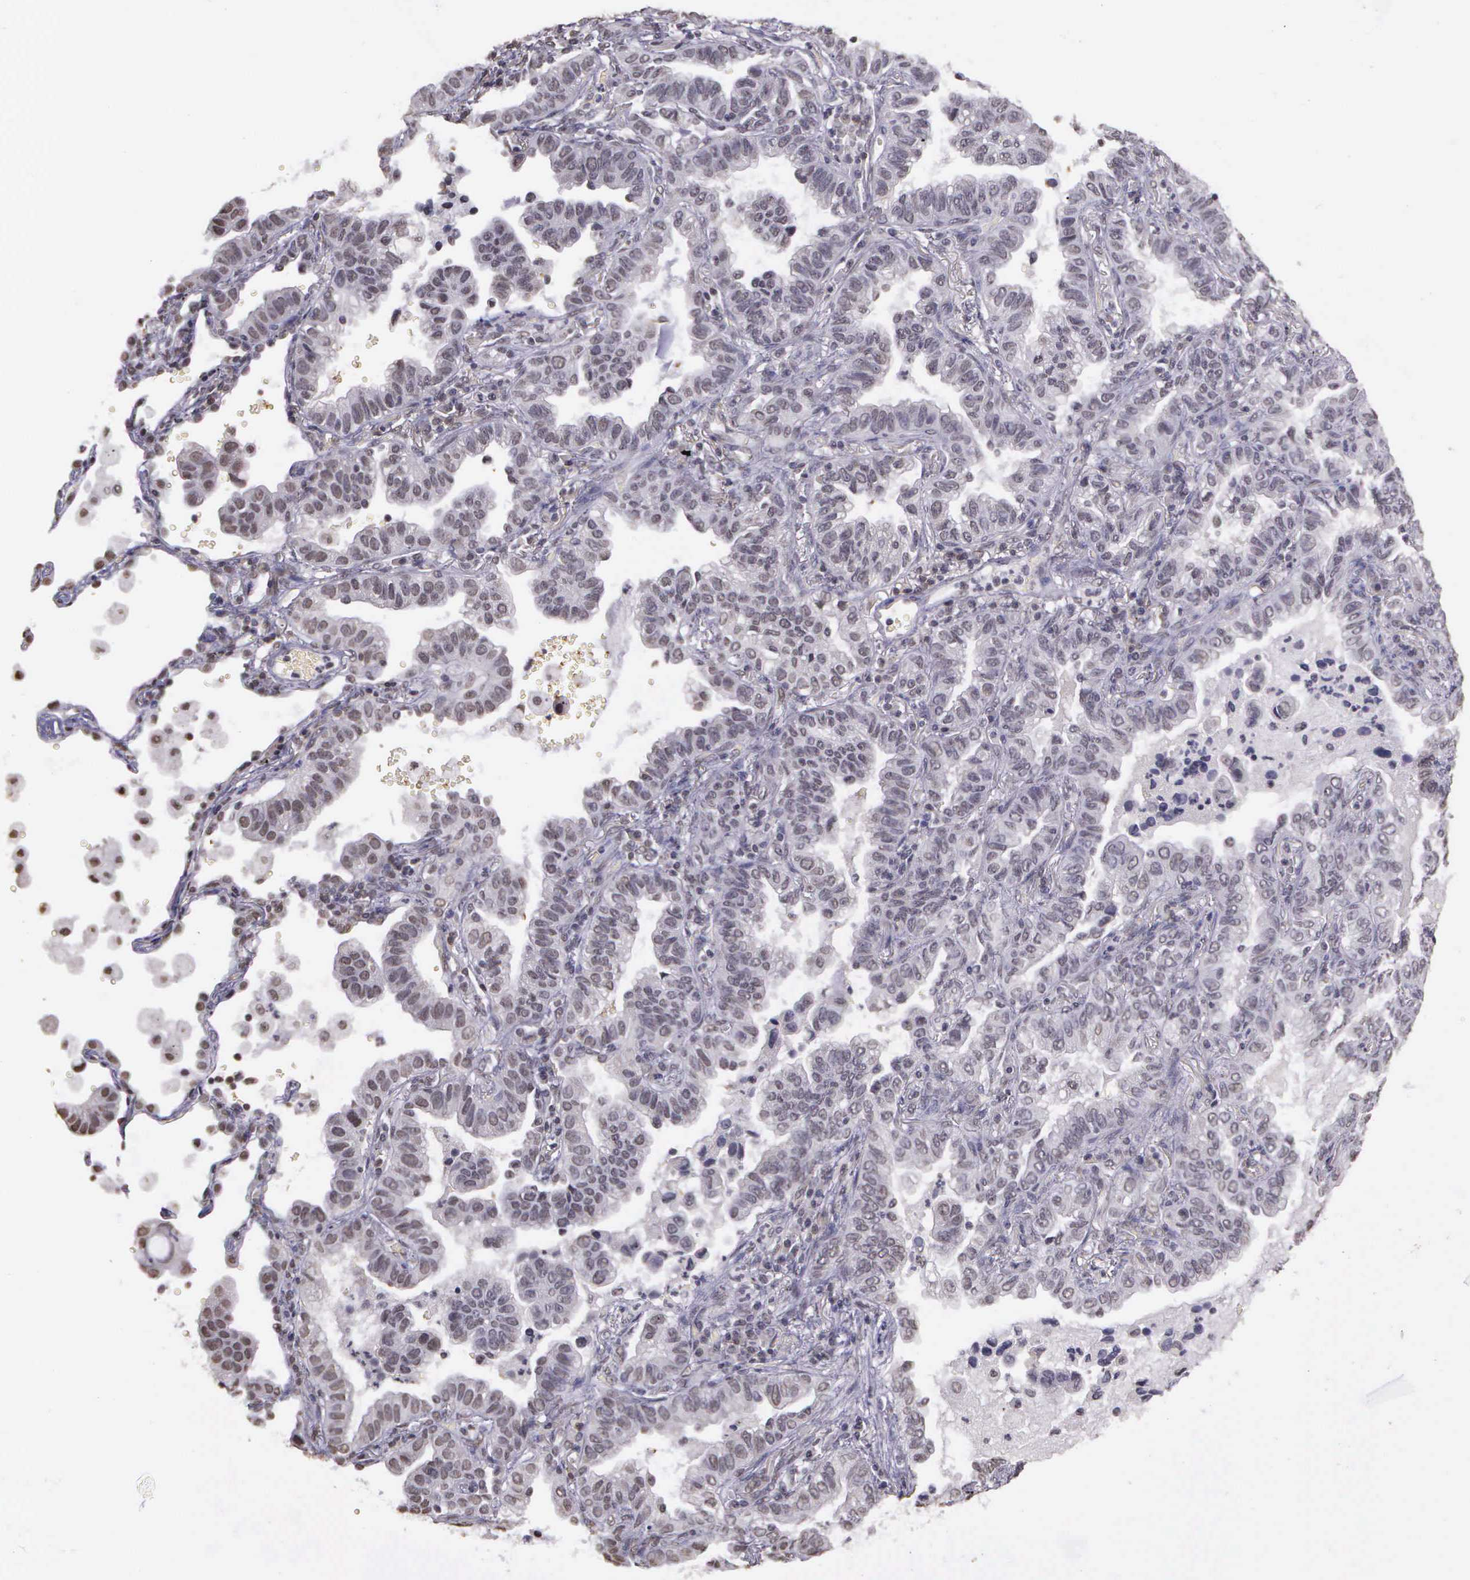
{"staining": {"intensity": "negative", "quantity": "none", "location": "none"}, "tissue": "lung cancer", "cell_type": "Tumor cells", "image_type": "cancer", "snomed": [{"axis": "morphology", "description": "Adenocarcinoma, NOS"}, {"axis": "topography", "description": "Lung"}], "caption": "IHC image of neoplastic tissue: adenocarcinoma (lung) stained with DAB (3,3'-diaminobenzidine) exhibits no significant protein staining in tumor cells. The staining is performed using DAB (3,3'-diaminobenzidine) brown chromogen with nuclei counter-stained in using hematoxylin.", "gene": "ARMCX5", "patient": {"sex": "female", "age": 50}}